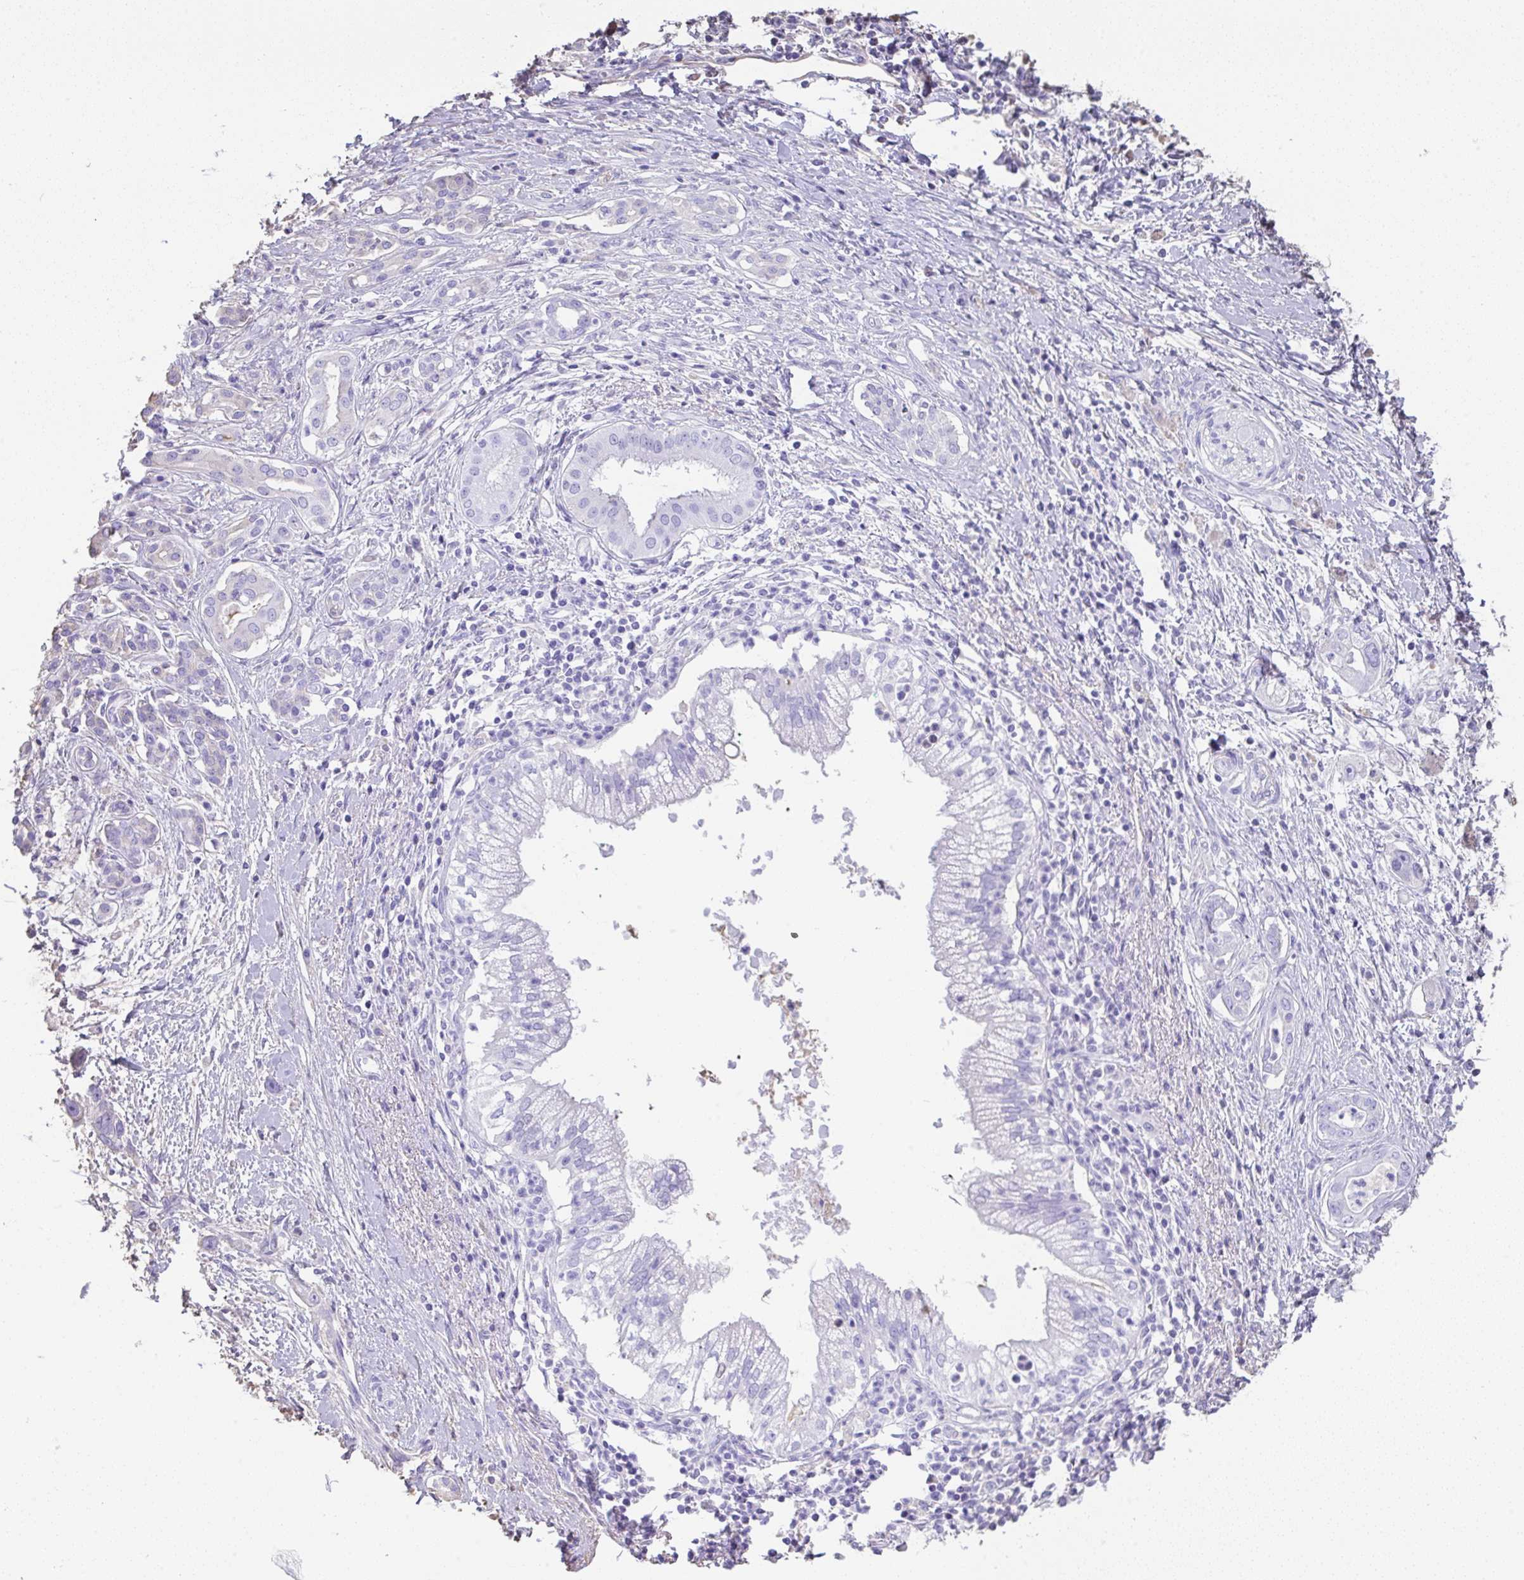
{"staining": {"intensity": "negative", "quantity": "none", "location": "none"}, "tissue": "pancreatic cancer", "cell_type": "Tumor cells", "image_type": "cancer", "snomed": [{"axis": "morphology", "description": "Adenocarcinoma, NOS"}, {"axis": "topography", "description": "Pancreas"}], "caption": "A photomicrograph of pancreatic adenocarcinoma stained for a protein displays no brown staining in tumor cells.", "gene": "HOXC12", "patient": {"sex": "male", "age": 70}}